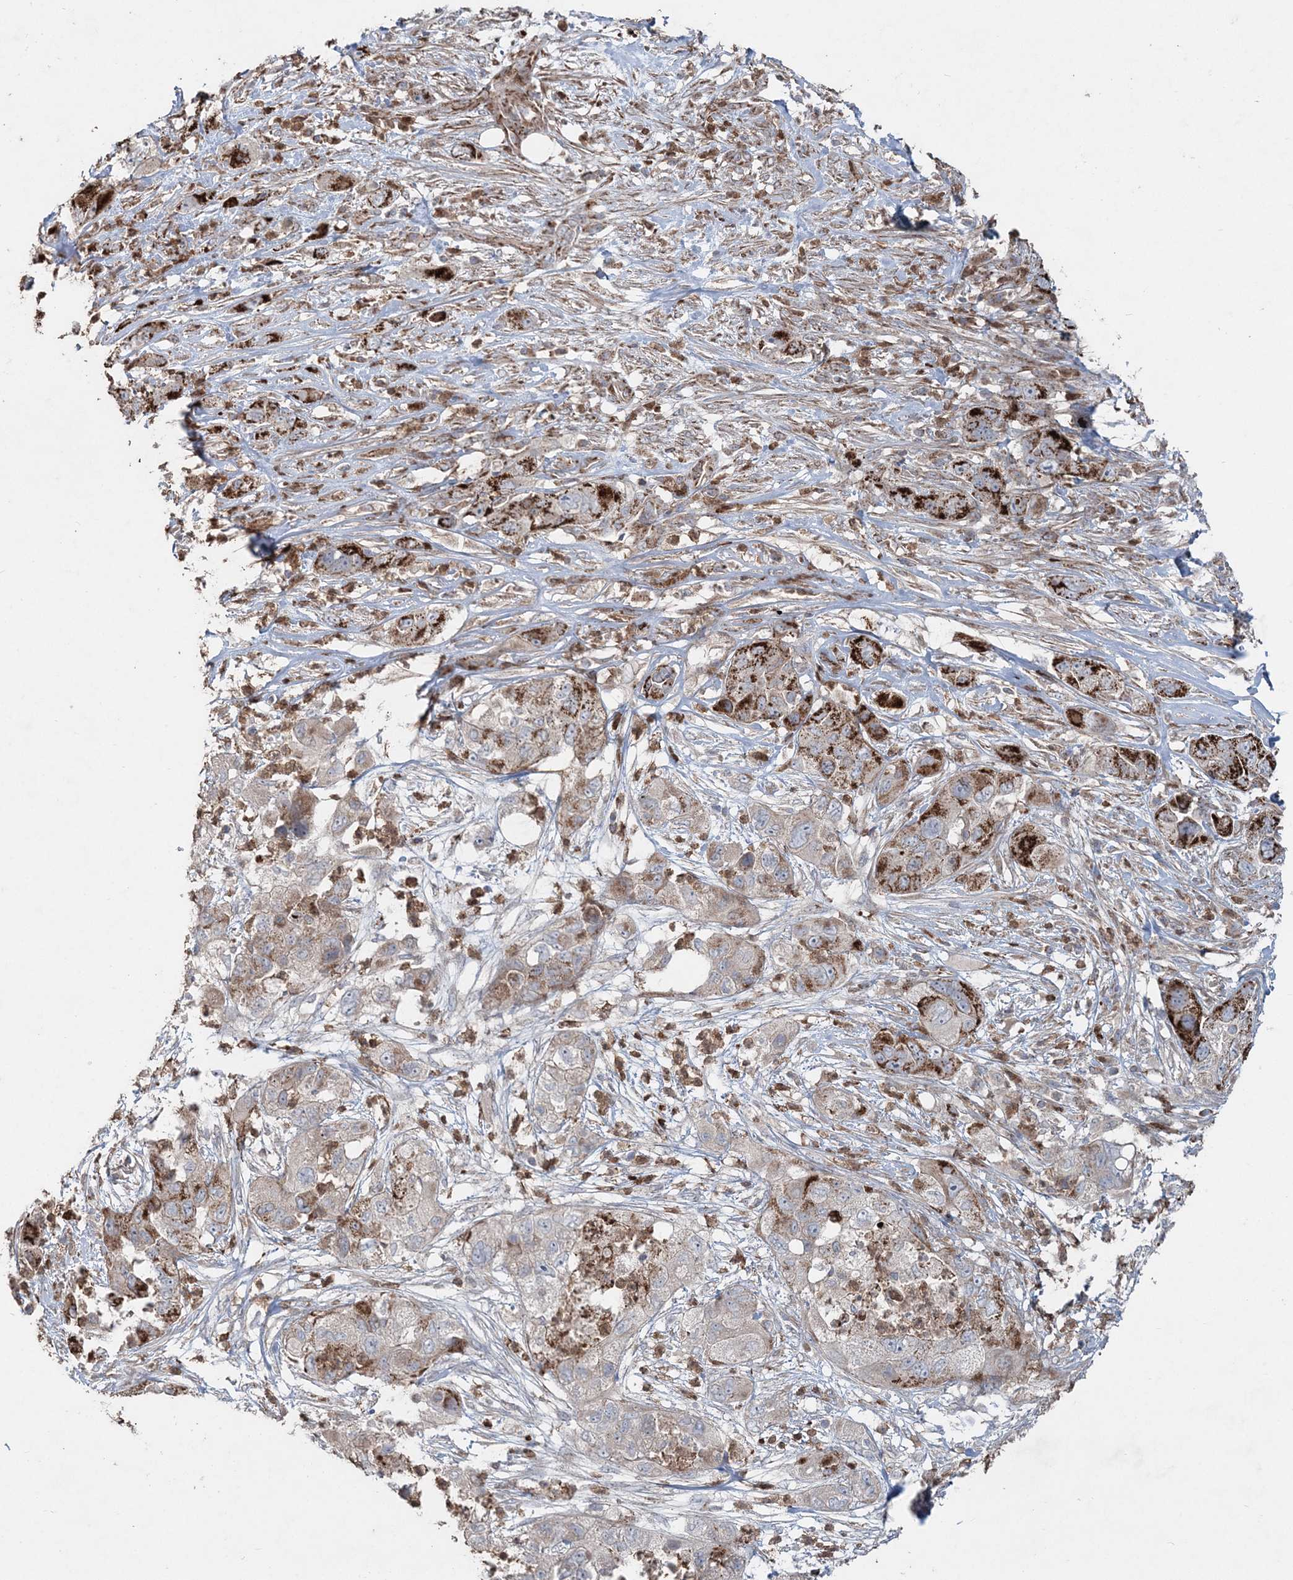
{"staining": {"intensity": "strong", "quantity": "25%-75%", "location": "cytoplasmic/membranous"}, "tissue": "pancreatic cancer", "cell_type": "Tumor cells", "image_type": "cancer", "snomed": [{"axis": "morphology", "description": "Adenocarcinoma, NOS"}, {"axis": "topography", "description": "Pancreas"}], "caption": "This photomicrograph demonstrates IHC staining of adenocarcinoma (pancreatic), with high strong cytoplasmic/membranous staining in approximately 25%-75% of tumor cells.", "gene": "LRPPRC", "patient": {"sex": "female", "age": 78}}